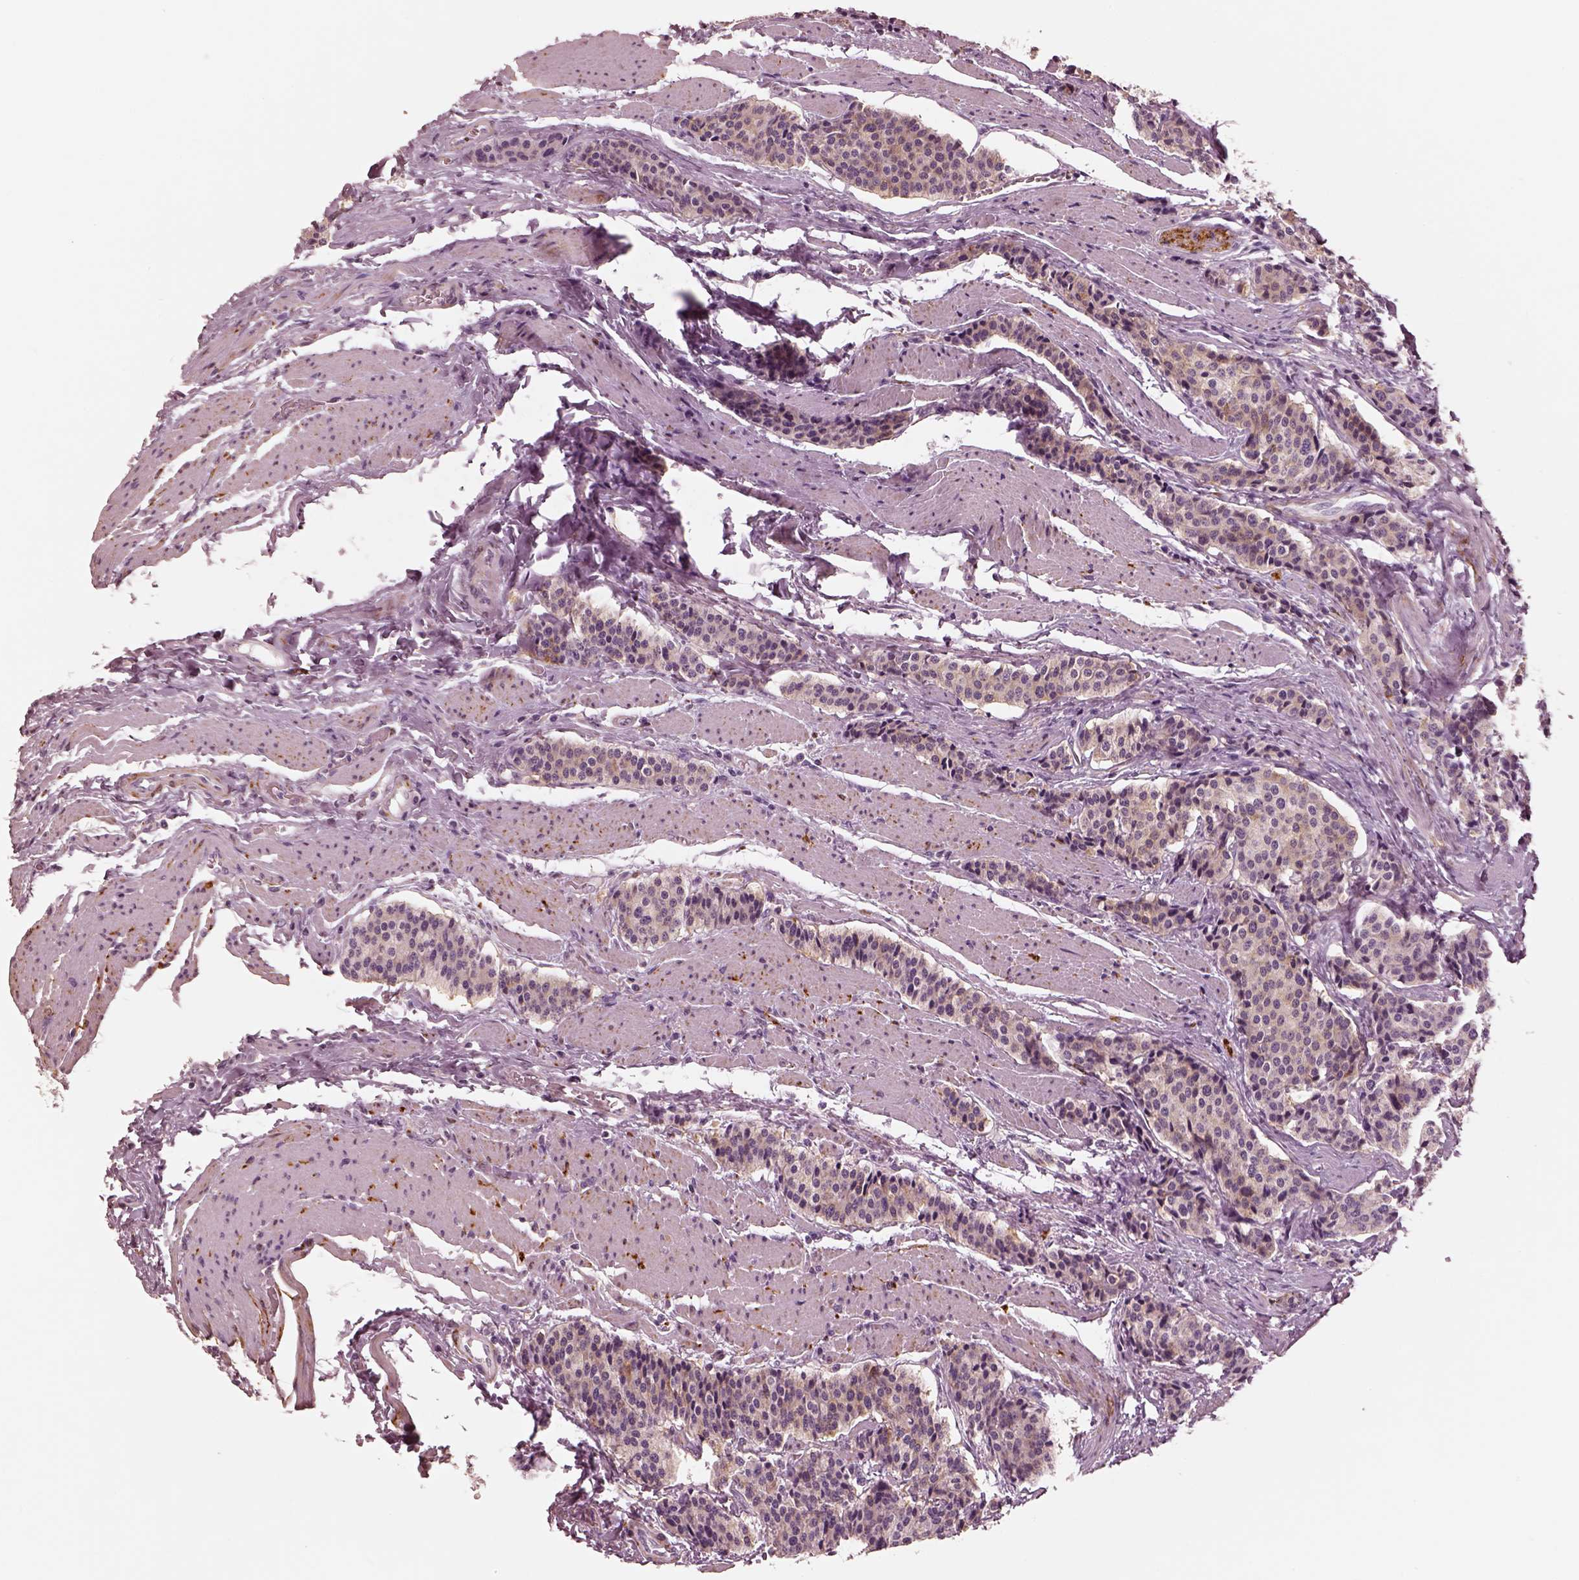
{"staining": {"intensity": "weak", "quantity": "<25%", "location": "cytoplasmic/membranous"}, "tissue": "carcinoid", "cell_type": "Tumor cells", "image_type": "cancer", "snomed": [{"axis": "morphology", "description": "Carcinoid, malignant, NOS"}, {"axis": "topography", "description": "Small intestine"}], "caption": "A high-resolution image shows immunohistochemistry (IHC) staining of malignant carcinoid, which displays no significant expression in tumor cells.", "gene": "DNAAF9", "patient": {"sex": "male", "age": 73}}